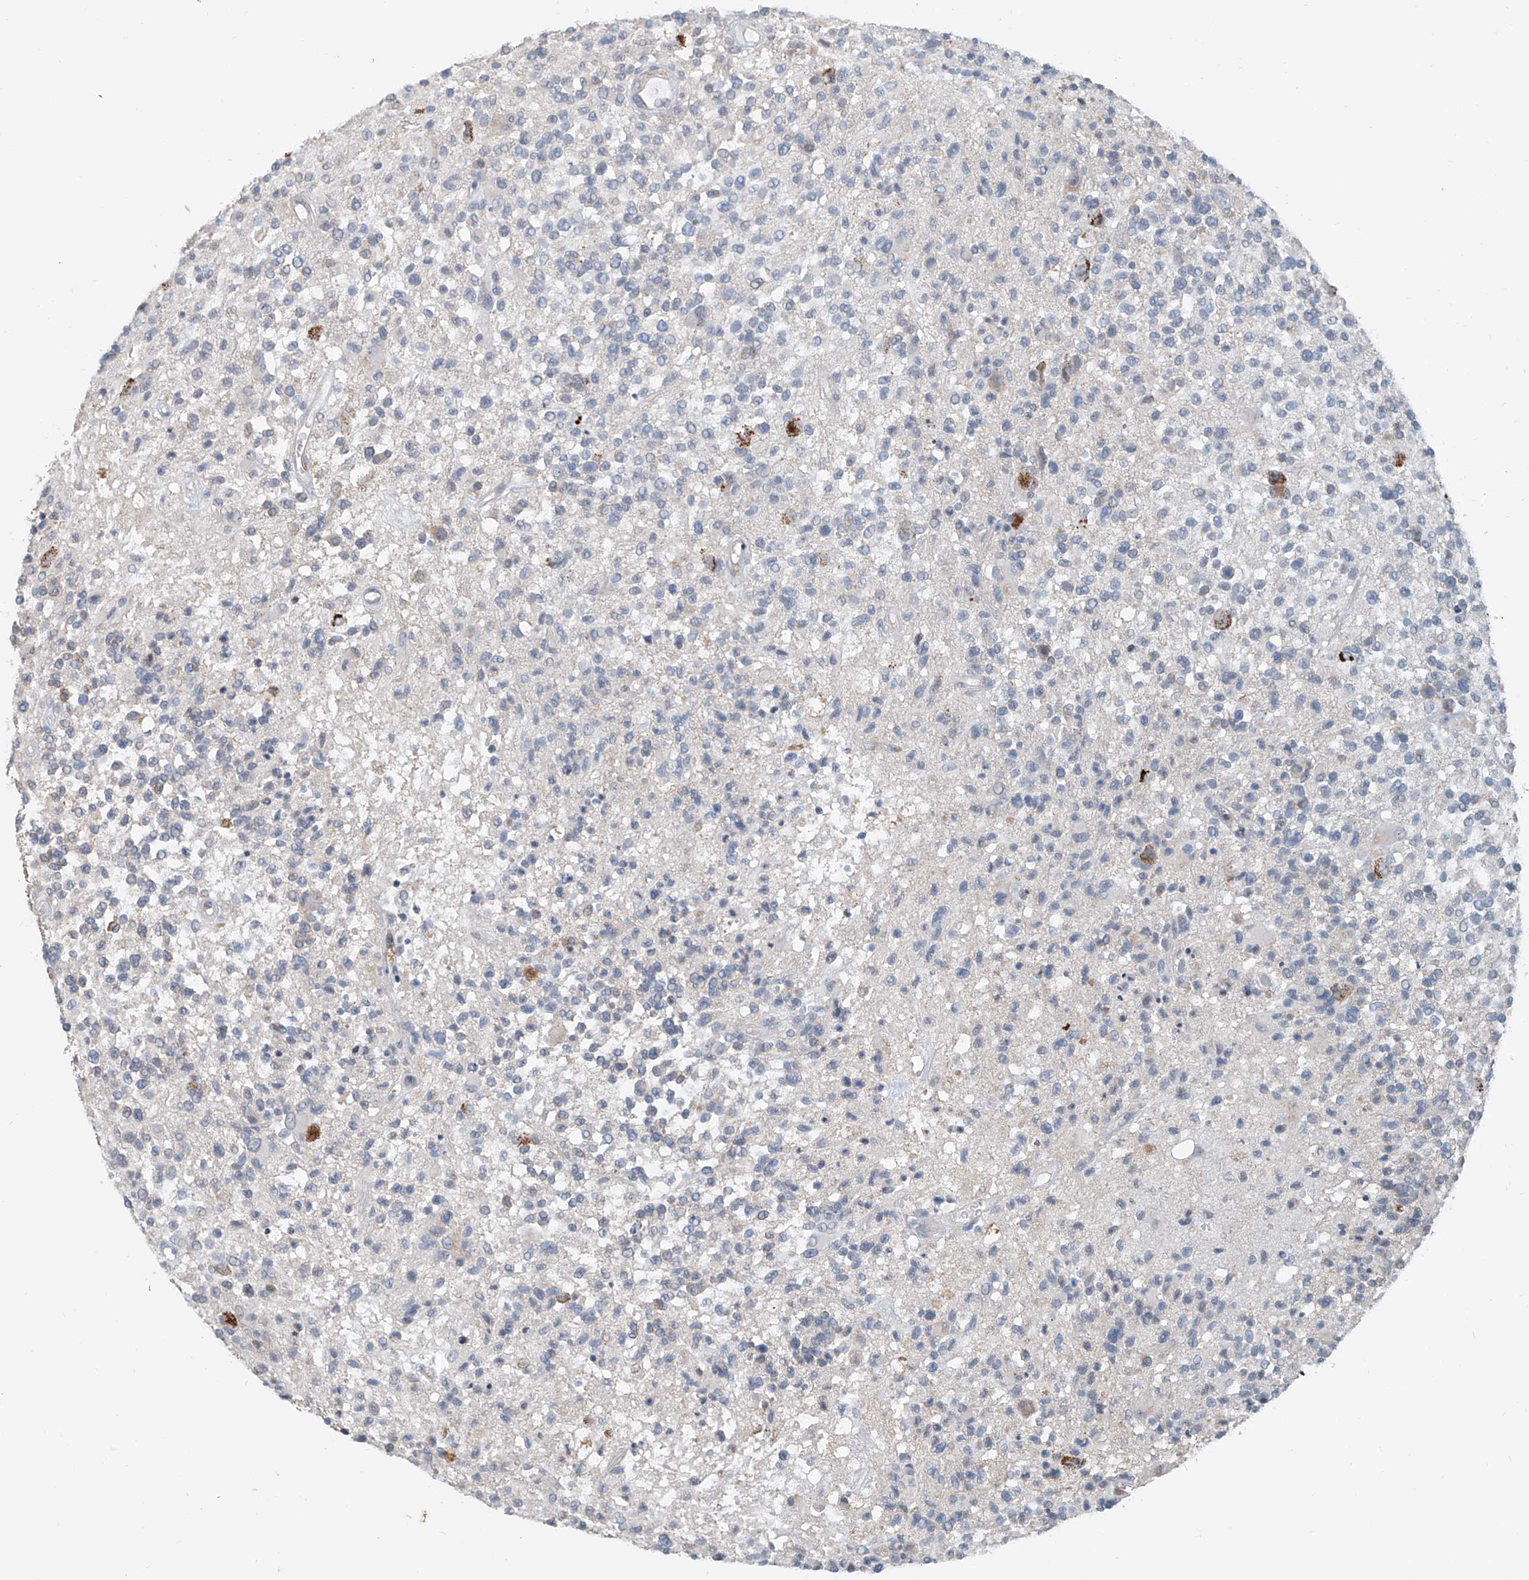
{"staining": {"intensity": "negative", "quantity": "none", "location": "none"}, "tissue": "glioma", "cell_type": "Tumor cells", "image_type": "cancer", "snomed": [{"axis": "morphology", "description": "Glioma, malignant, High grade"}, {"axis": "morphology", "description": "Glioblastoma, NOS"}, {"axis": "topography", "description": "Brain"}], "caption": "DAB (3,3'-diaminobenzidine) immunohistochemical staining of human malignant high-grade glioma shows no significant staining in tumor cells.", "gene": "KCNK10", "patient": {"sex": "male", "age": 60}}